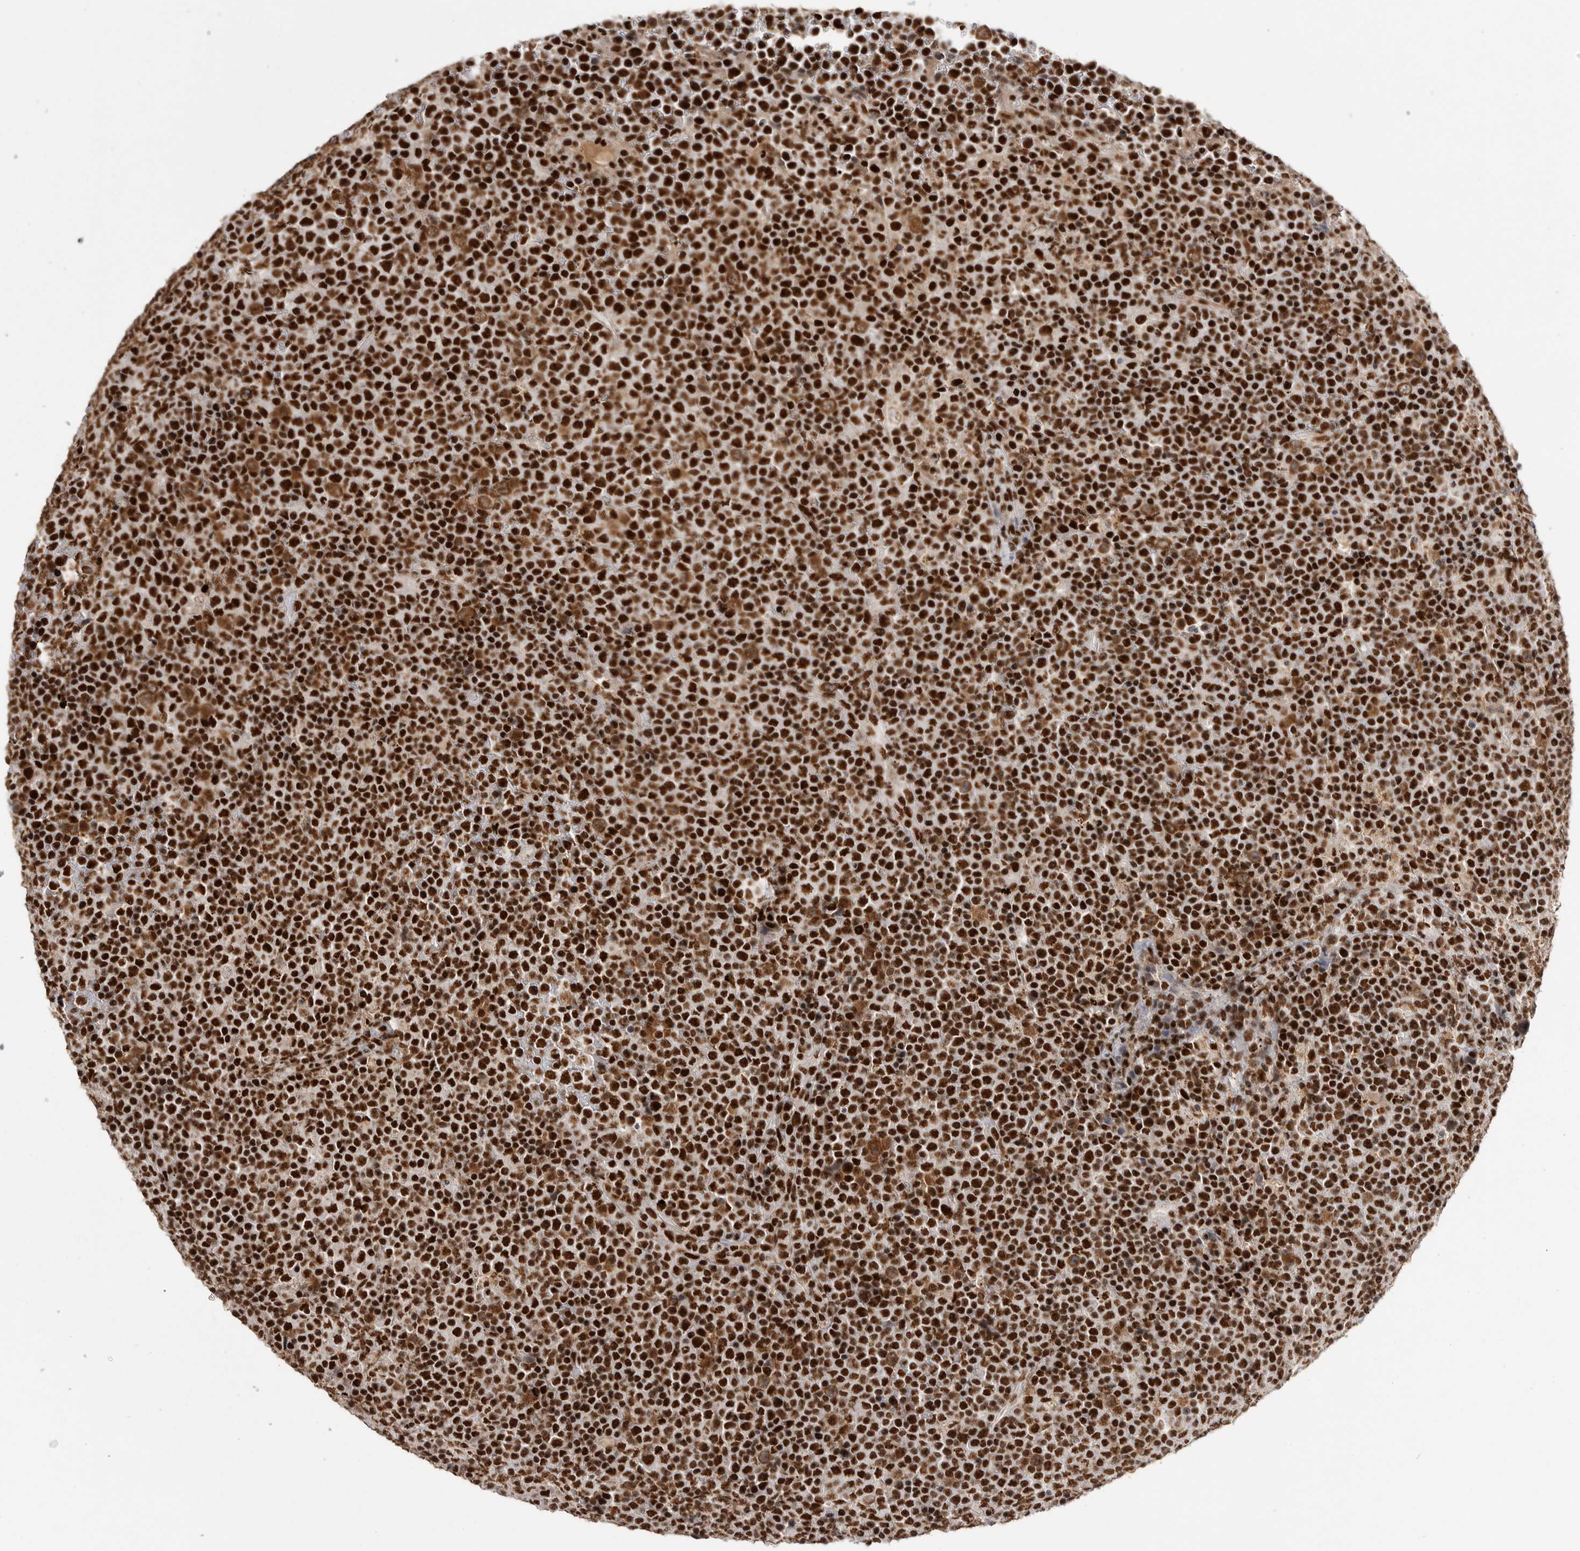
{"staining": {"intensity": "strong", "quantity": ">75%", "location": "cytoplasmic/membranous,nuclear"}, "tissue": "lymphoma", "cell_type": "Tumor cells", "image_type": "cancer", "snomed": [{"axis": "morphology", "description": "Malignant lymphoma, non-Hodgkin's type, High grade"}, {"axis": "topography", "description": "Lymph node"}], "caption": "Human high-grade malignant lymphoma, non-Hodgkin's type stained with a protein marker demonstrates strong staining in tumor cells.", "gene": "PPP1R8", "patient": {"sex": "male", "age": 13}}